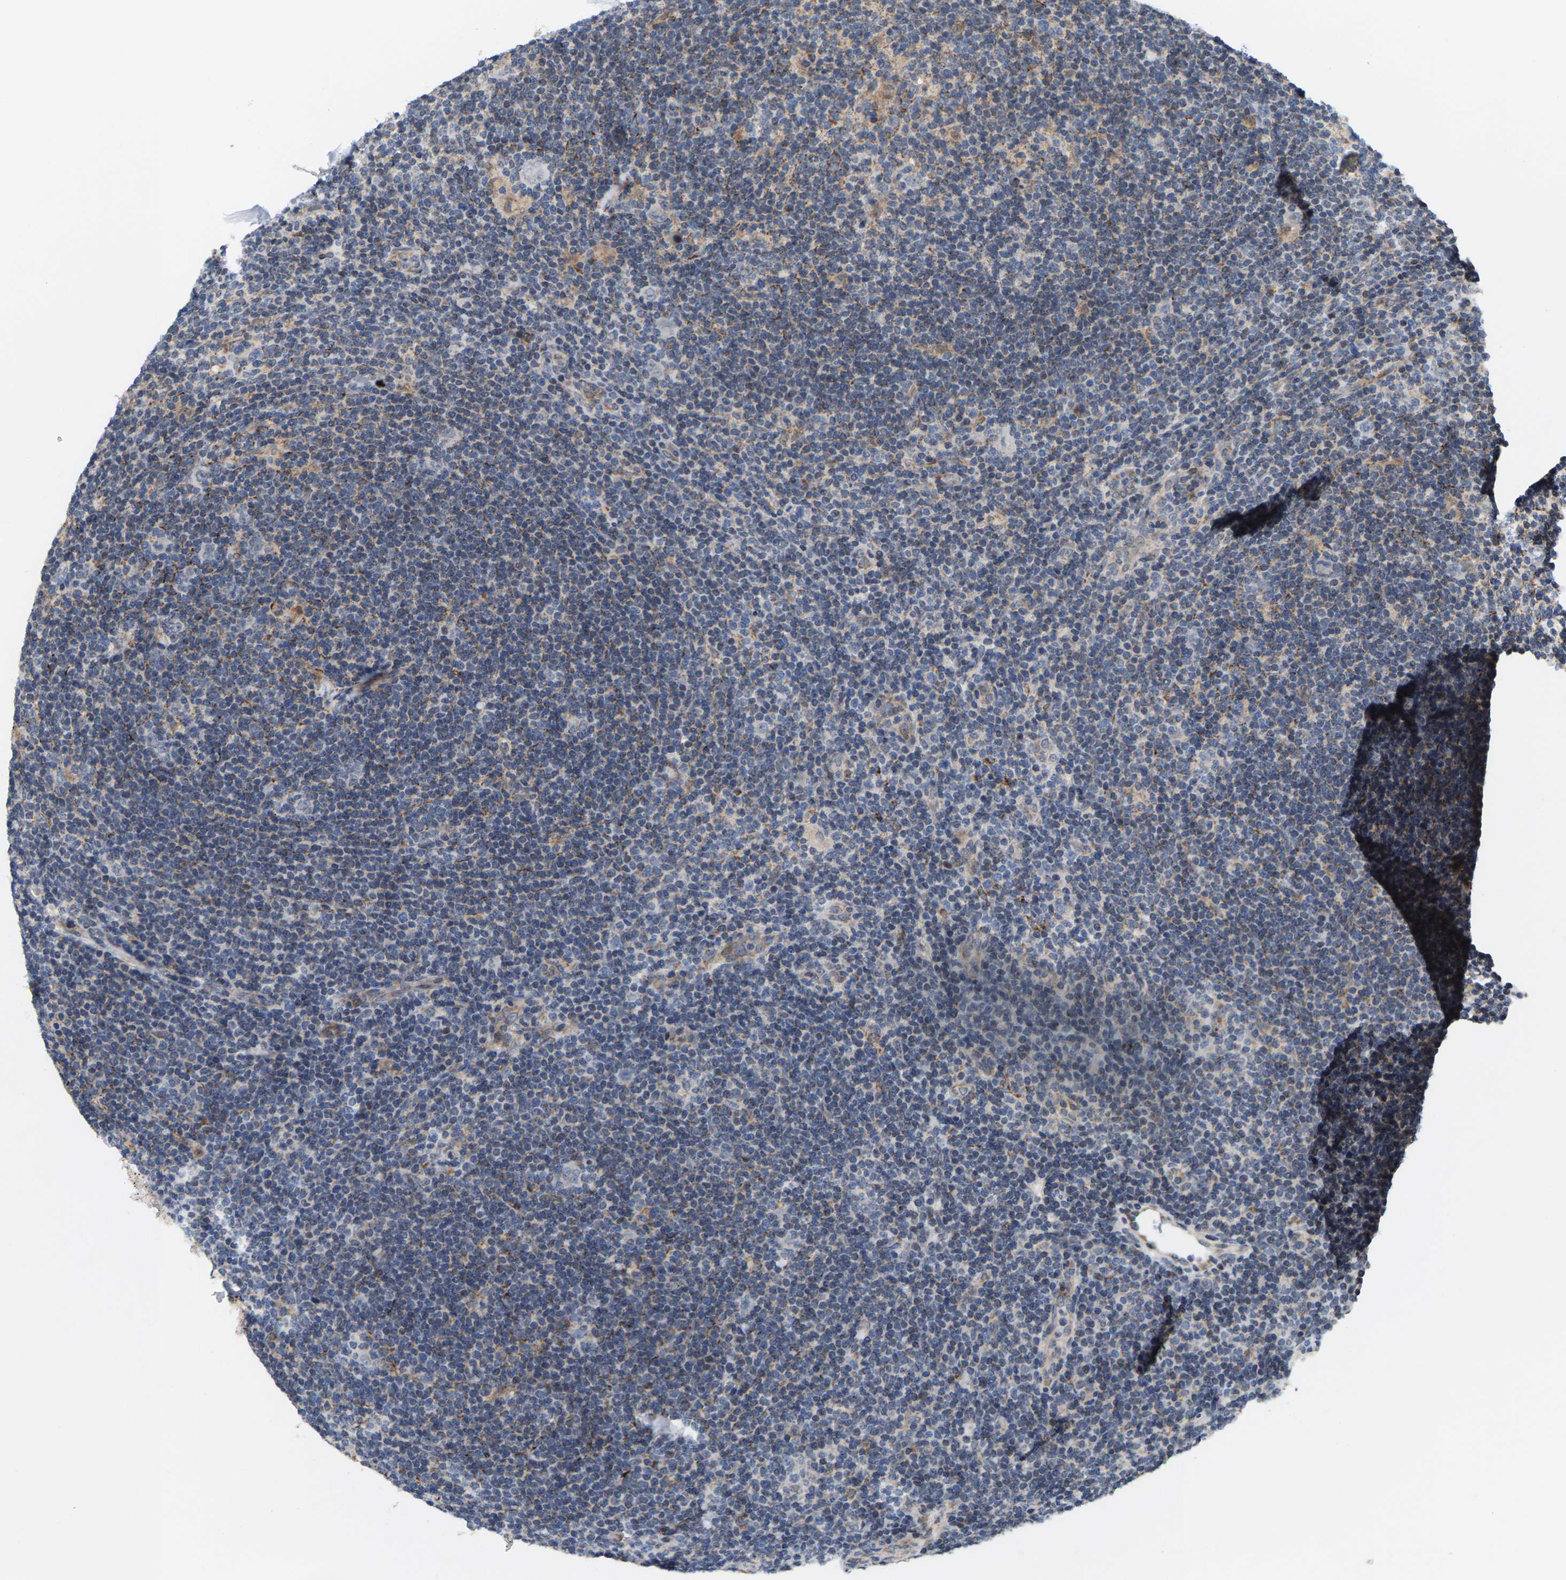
{"staining": {"intensity": "negative", "quantity": "none", "location": "none"}, "tissue": "lymphoma", "cell_type": "Tumor cells", "image_type": "cancer", "snomed": [{"axis": "morphology", "description": "Hodgkin's disease, NOS"}, {"axis": "topography", "description": "Lymph node"}], "caption": "There is no significant expression in tumor cells of lymphoma.", "gene": "TDRKH", "patient": {"sex": "female", "age": 57}}